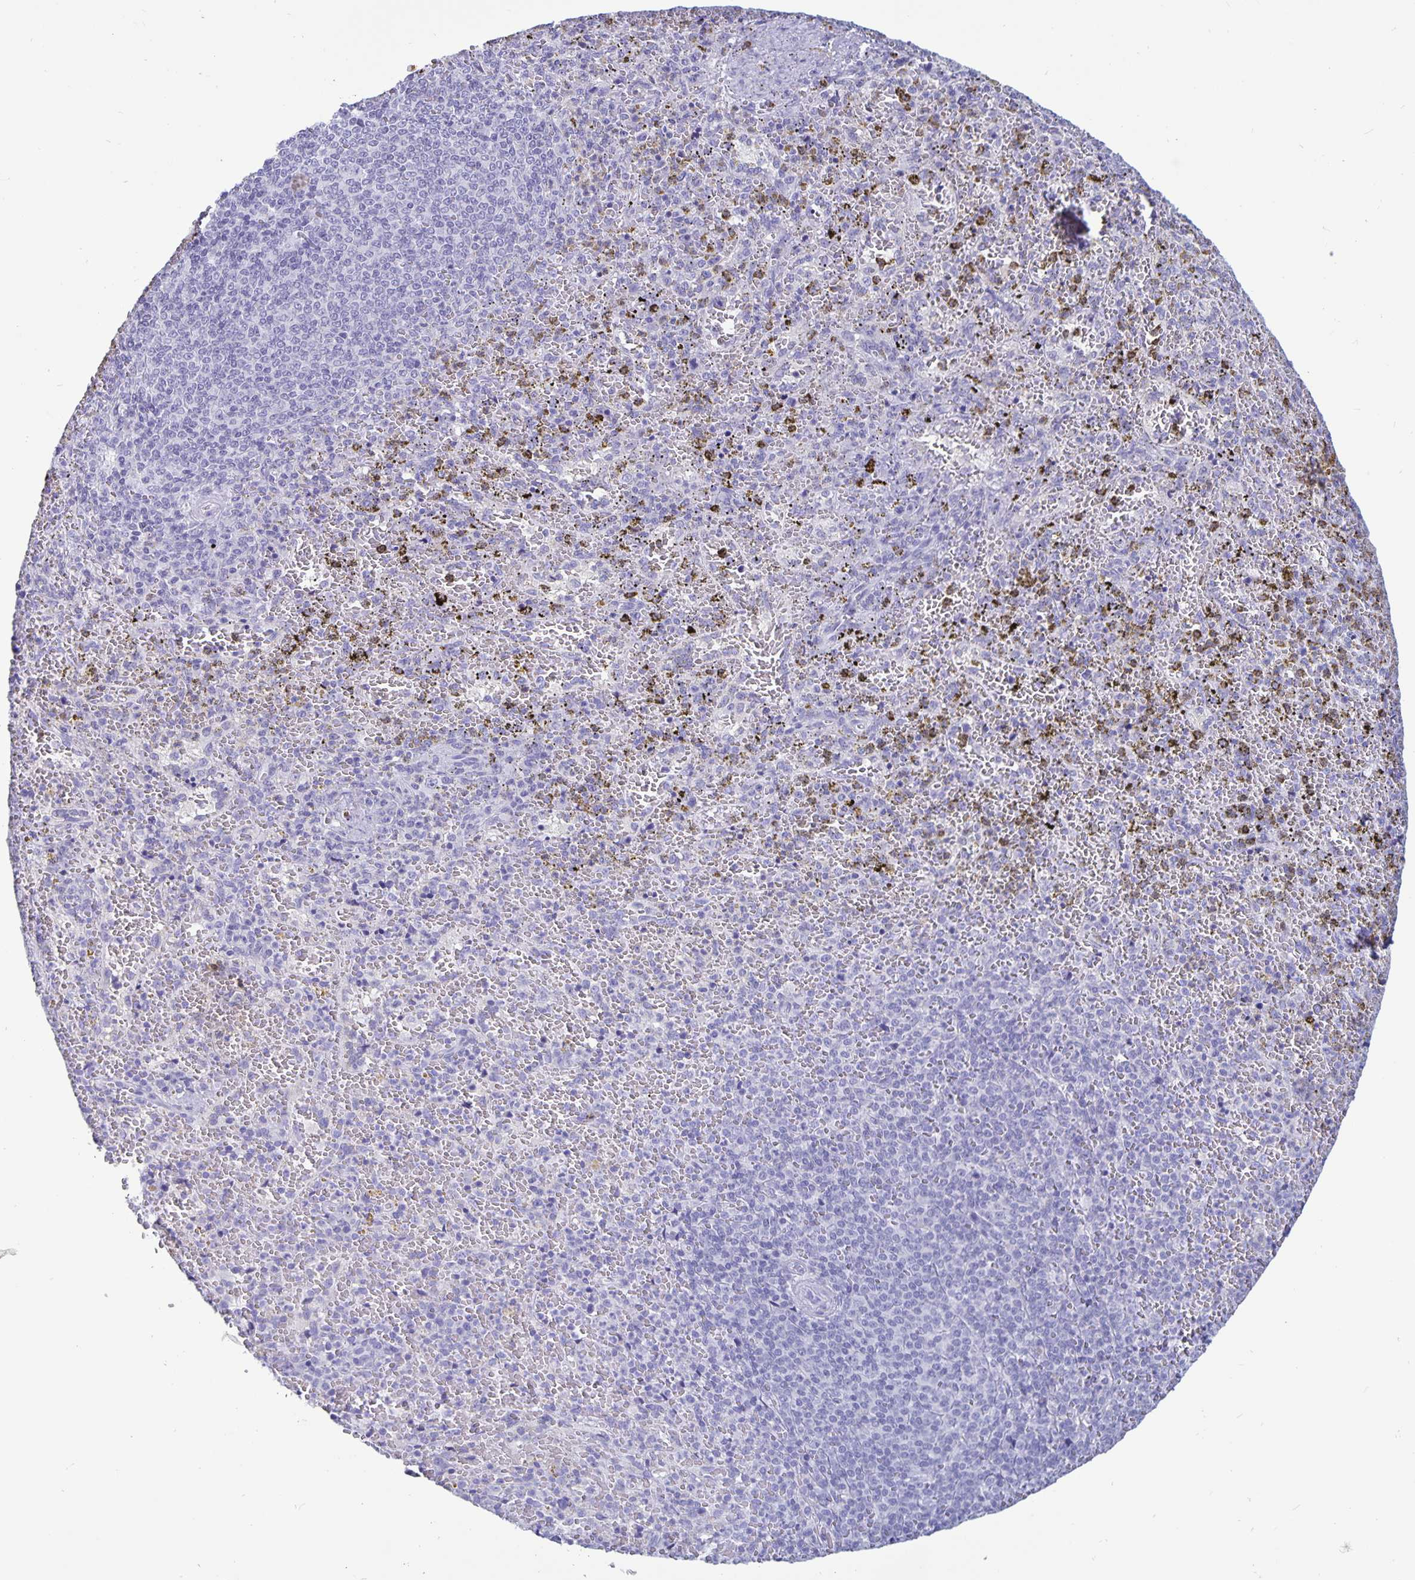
{"staining": {"intensity": "negative", "quantity": "none", "location": "none"}, "tissue": "spleen", "cell_type": "Cells in red pulp", "image_type": "normal", "snomed": [{"axis": "morphology", "description": "Normal tissue, NOS"}, {"axis": "topography", "description": "Spleen"}], "caption": "High power microscopy image of an immunohistochemistry image of normal spleen, revealing no significant positivity in cells in red pulp.", "gene": "BPIFA3", "patient": {"sex": "female", "age": 50}}